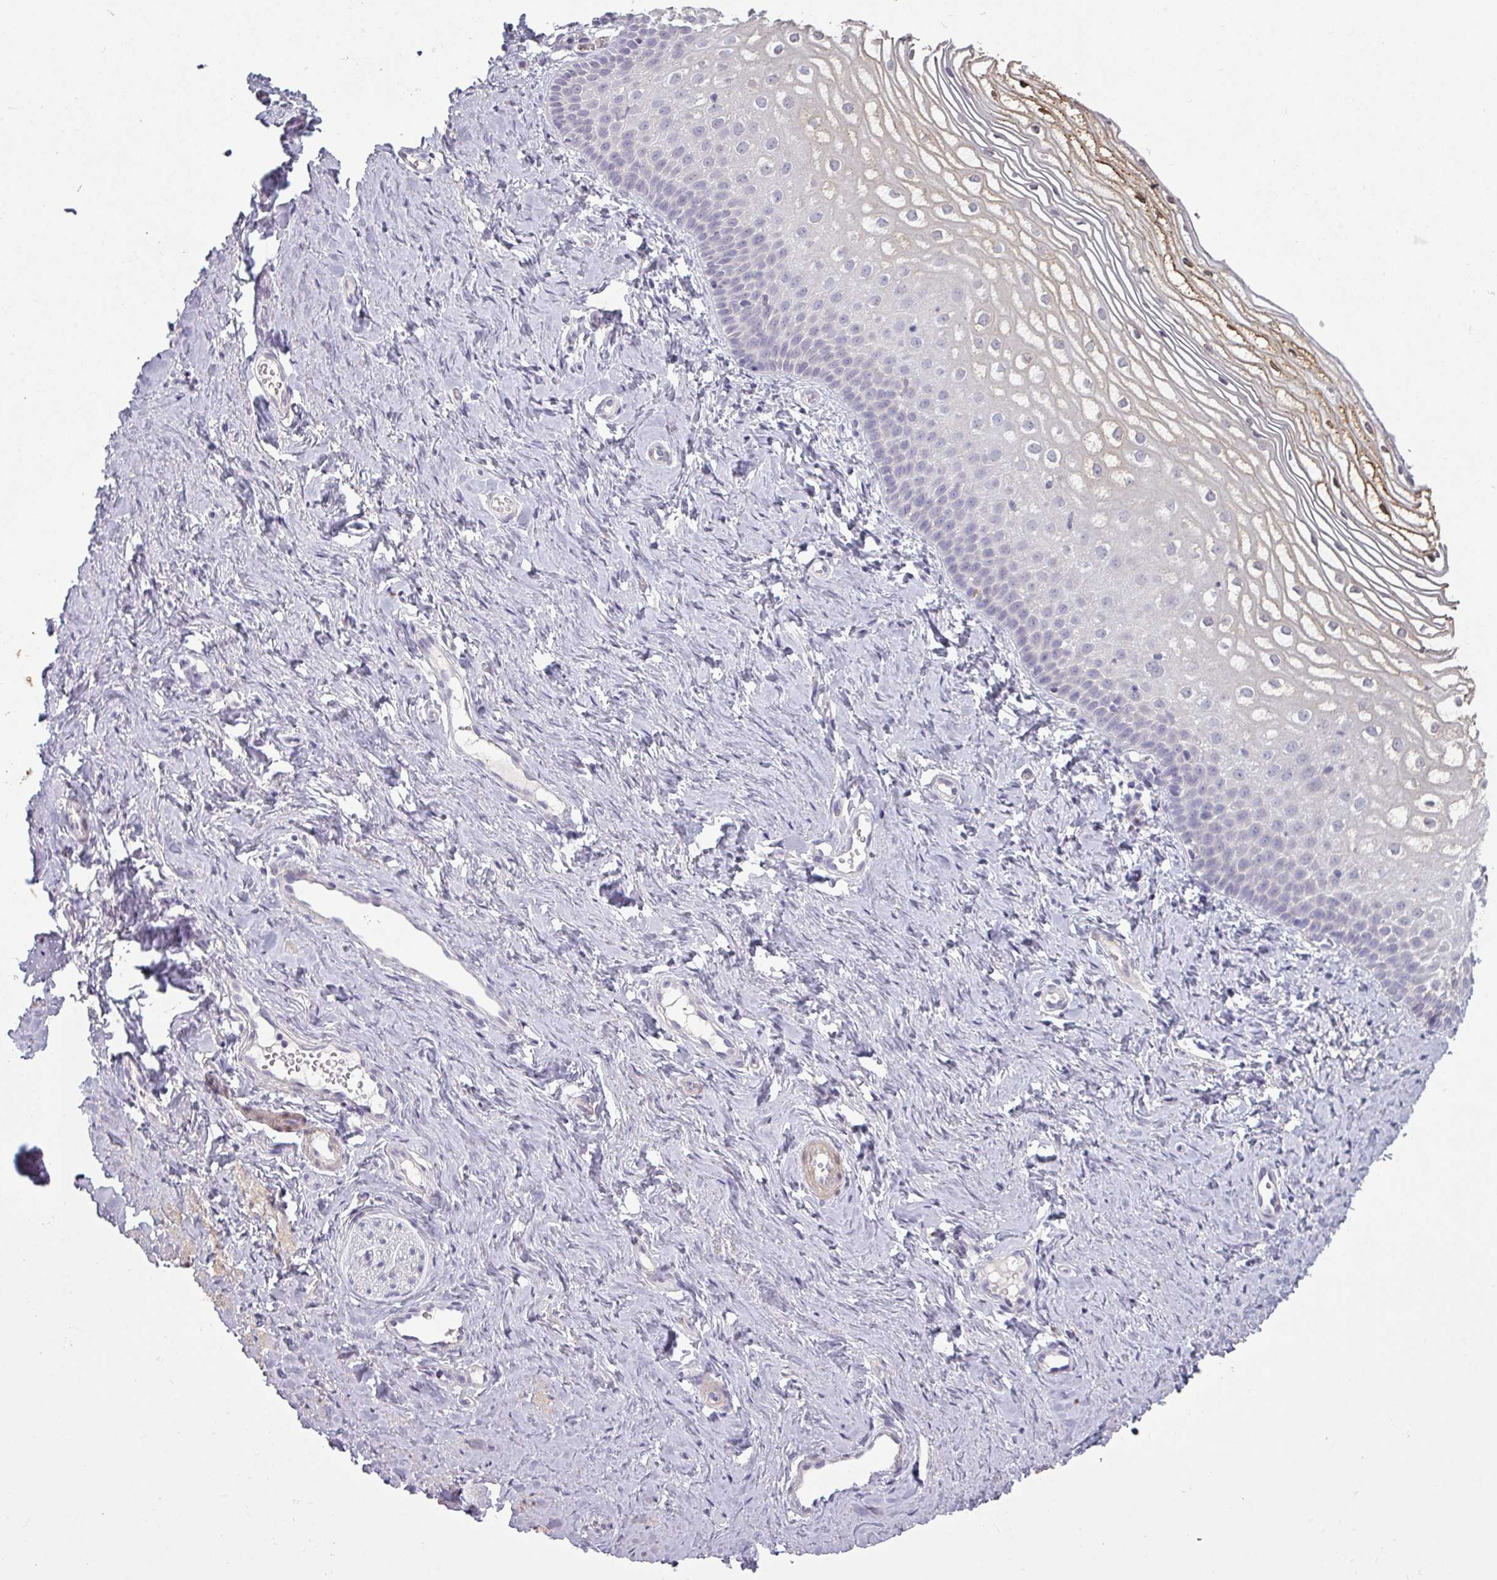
{"staining": {"intensity": "moderate", "quantity": "<25%", "location": "cytoplasmic/membranous"}, "tissue": "vagina", "cell_type": "Squamous epithelial cells", "image_type": "normal", "snomed": [{"axis": "morphology", "description": "Normal tissue, NOS"}, {"axis": "topography", "description": "Vagina"}], "caption": "Squamous epithelial cells reveal moderate cytoplasmic/membranous positivity in about <25% of cells in unremarkable vagina. The staining is performed using DAB brown chromogen to label protein expression. The nuclei are counter-stained blue using hematoxylin.", "gene": "MAGEC3", "patient": {"sex": "female", "age": 56}}